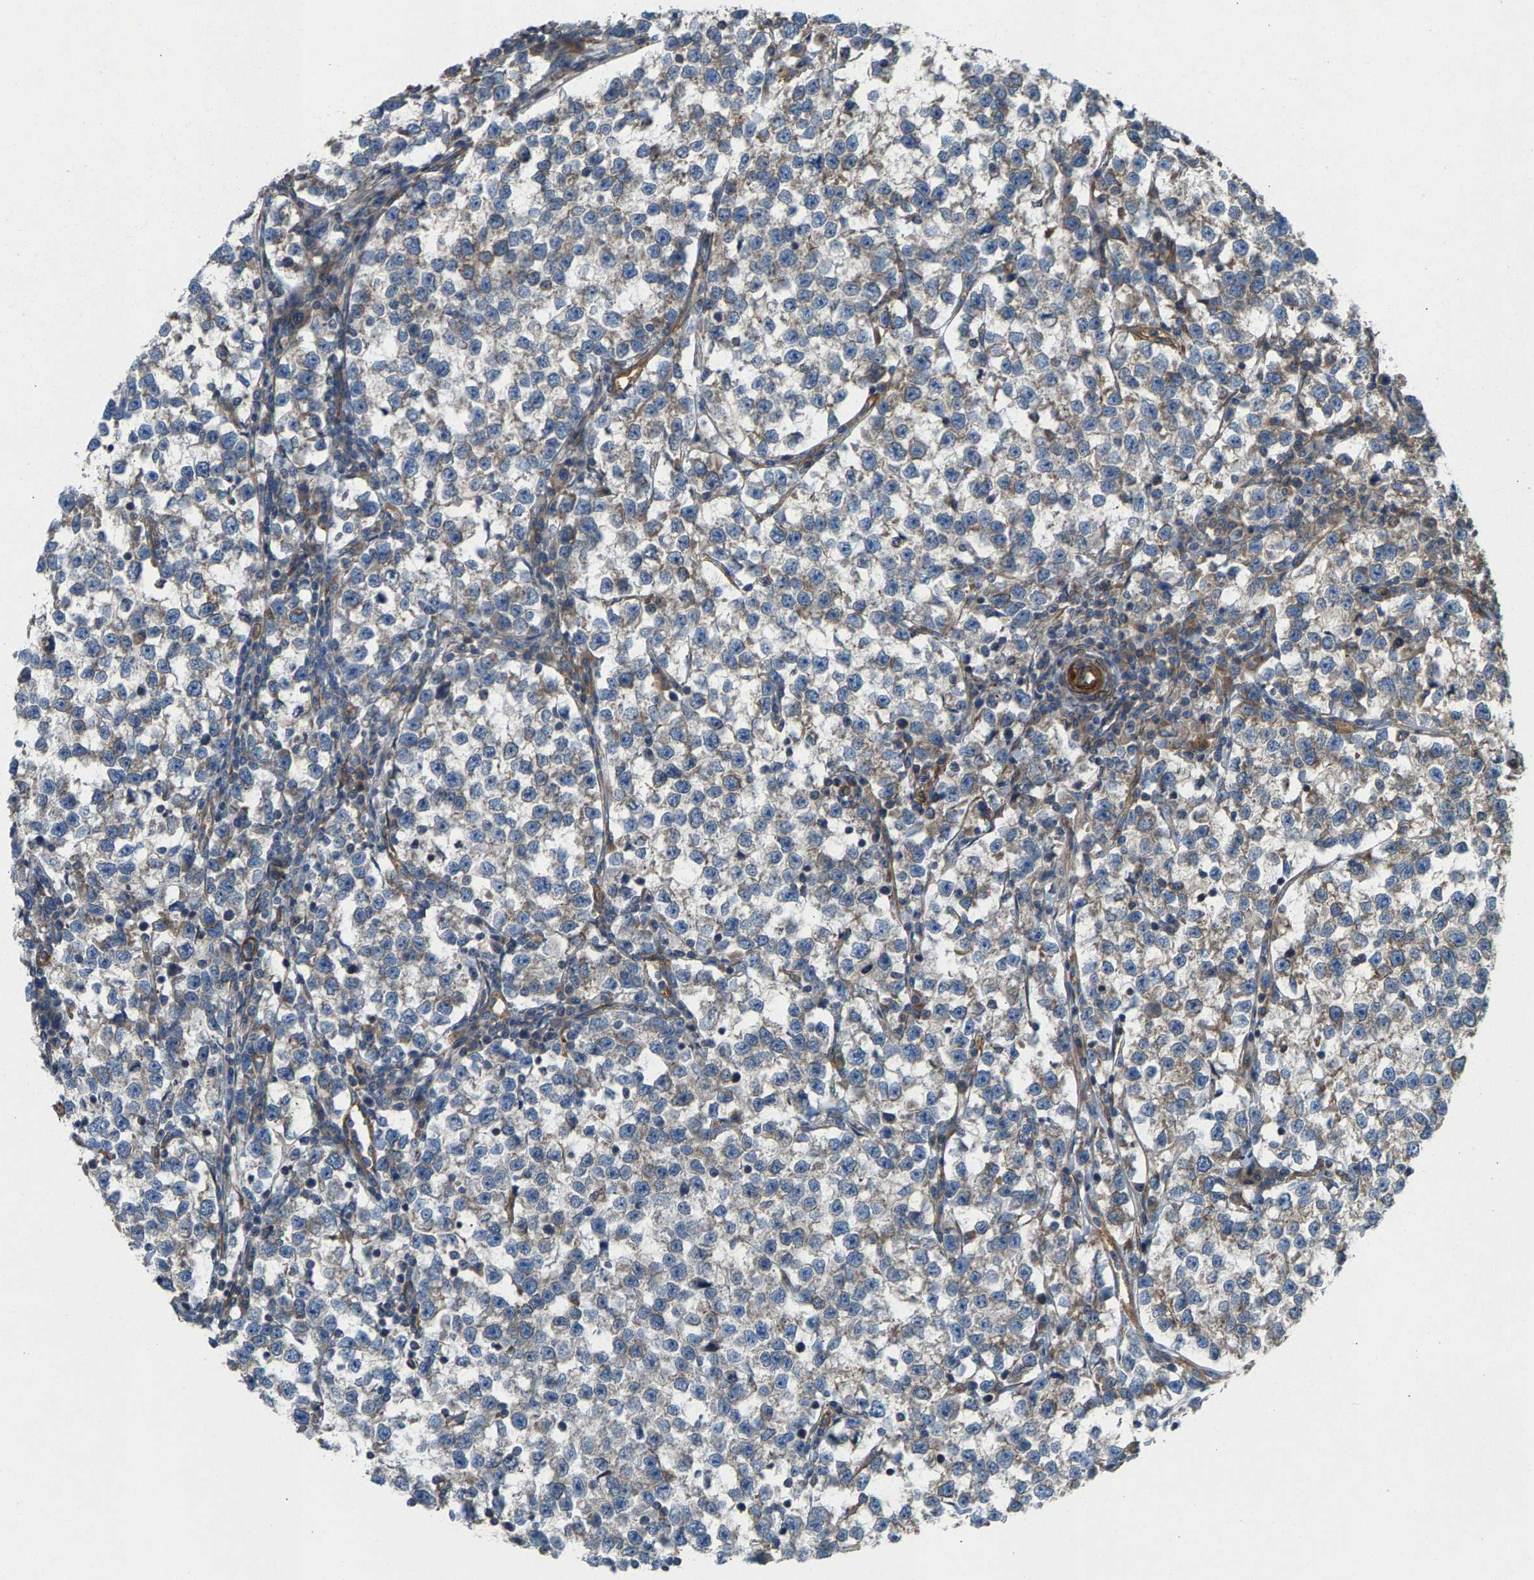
{"staining": {"intensity": "weak", "quantity": "<25%", "location": "cytoplasmic/membranous"}, "tissue": "testis cancer", "cell_type": "Tumor cells", "image_type": "cancer", "snomed": [{"axis": "morphology", "description": "Normal tissue, NOS"}, {"axis": "morphology", "description": "Seminoma, NOS"}, {"axis": "topography", "description": "Testis"}], "caption": "Testis cancer (seminoma) stained for a protein using IHC exhibits no staining tumor cells.", "gene": "PDCL", "patient": {"sex": "male", "age": 43}}